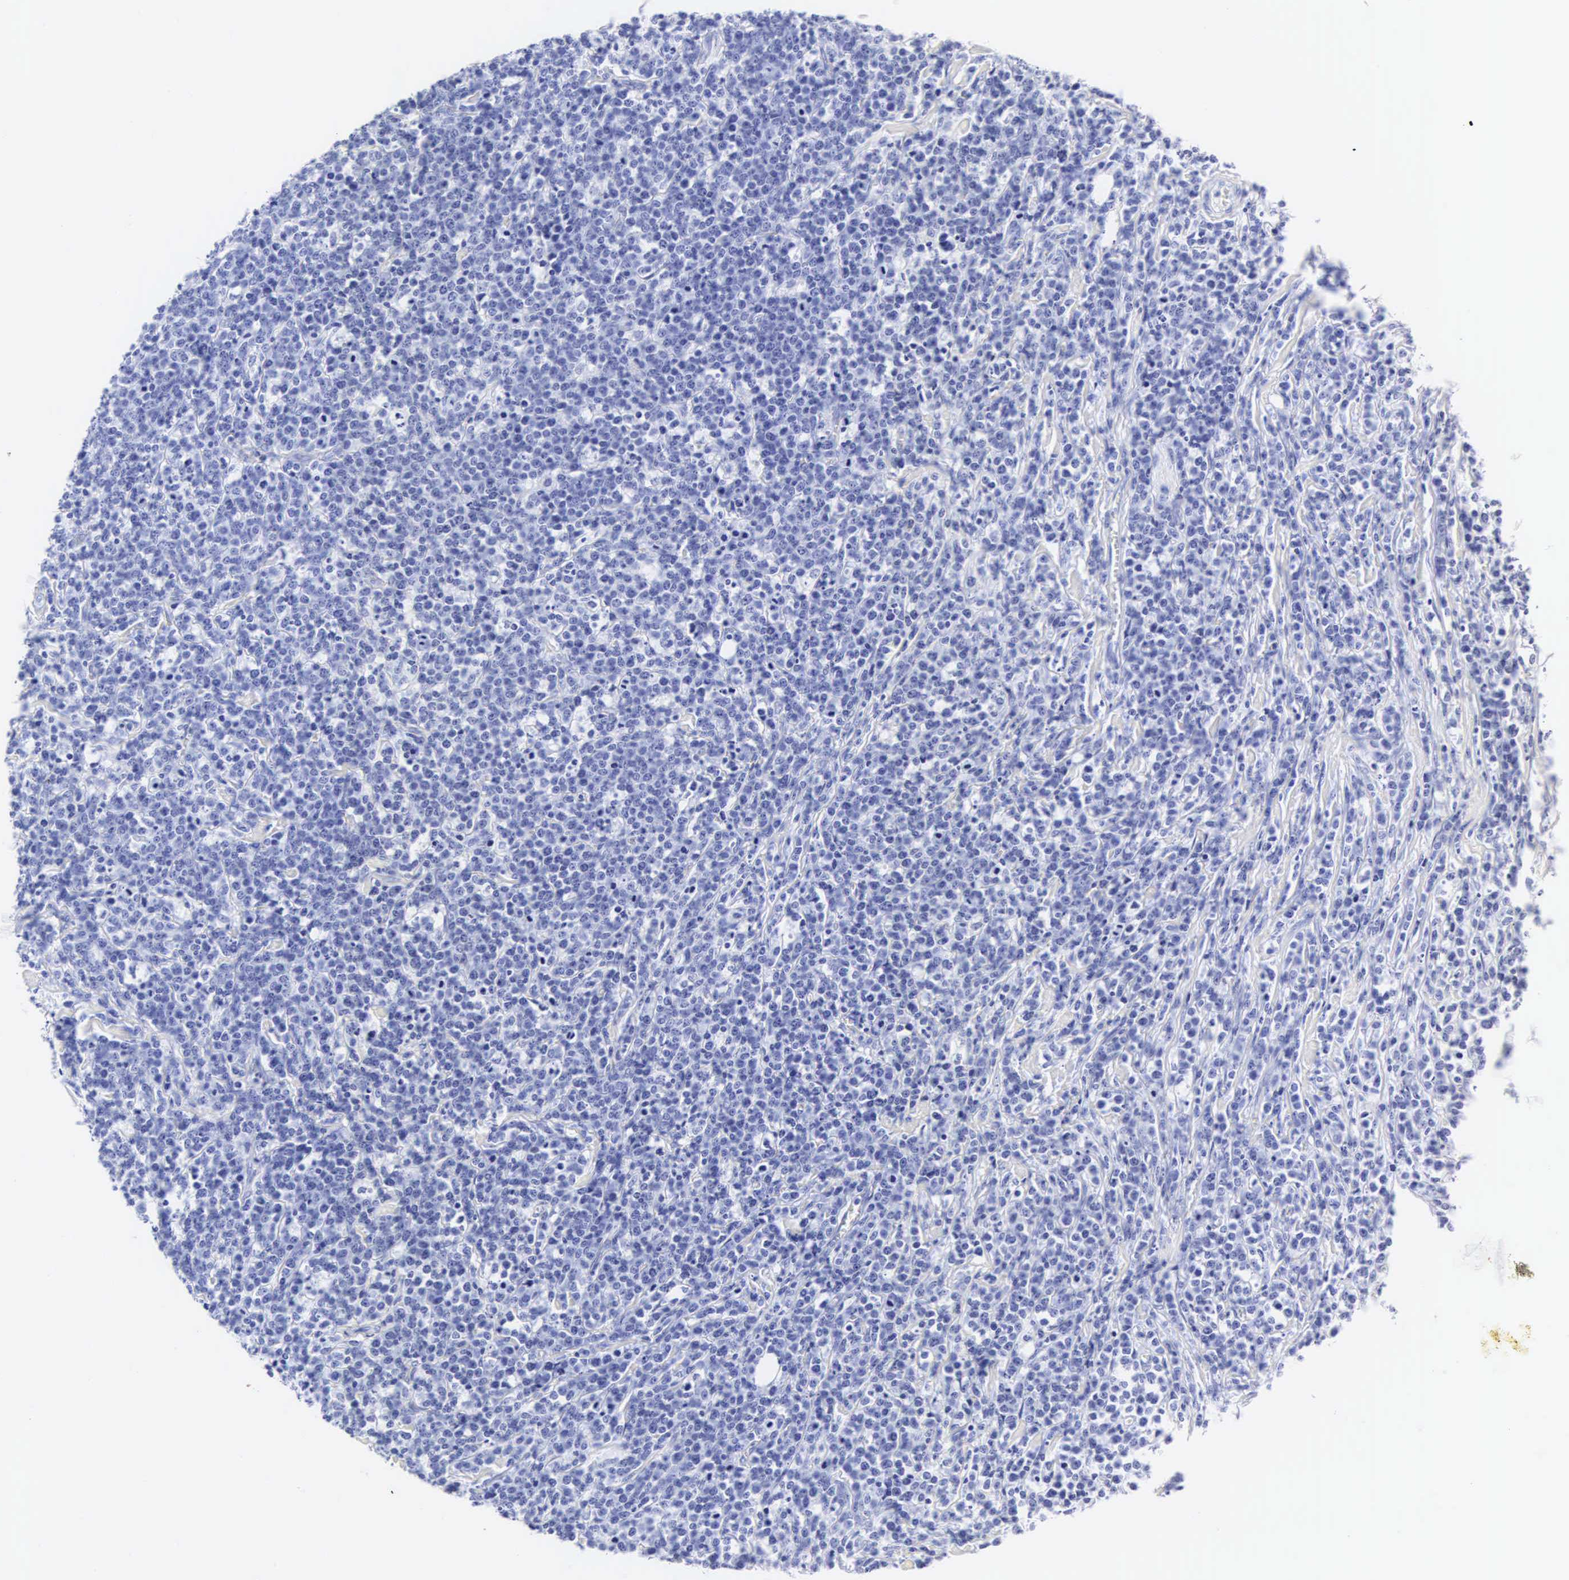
{"staining": {"intensity": "negative", "quantity": "none", "location": "none"}, "tissue": "lymphoma", "cell_type": "Tumor cells", "image_type": "cancer", "snomed": [{"axis": "morphology", "description": "Malignant lymphoma, non-Hodgkin's type, High grade"}, {"axis": "topography", "description": "Small intestine"}, {"axis": "topography", "description": "Colon"}], "caption": "The micrograph demonstrates no staining of tumor cells in lymphoma.", "gene": "CGB3", "patient": {"sex": "male", "age": 8}}